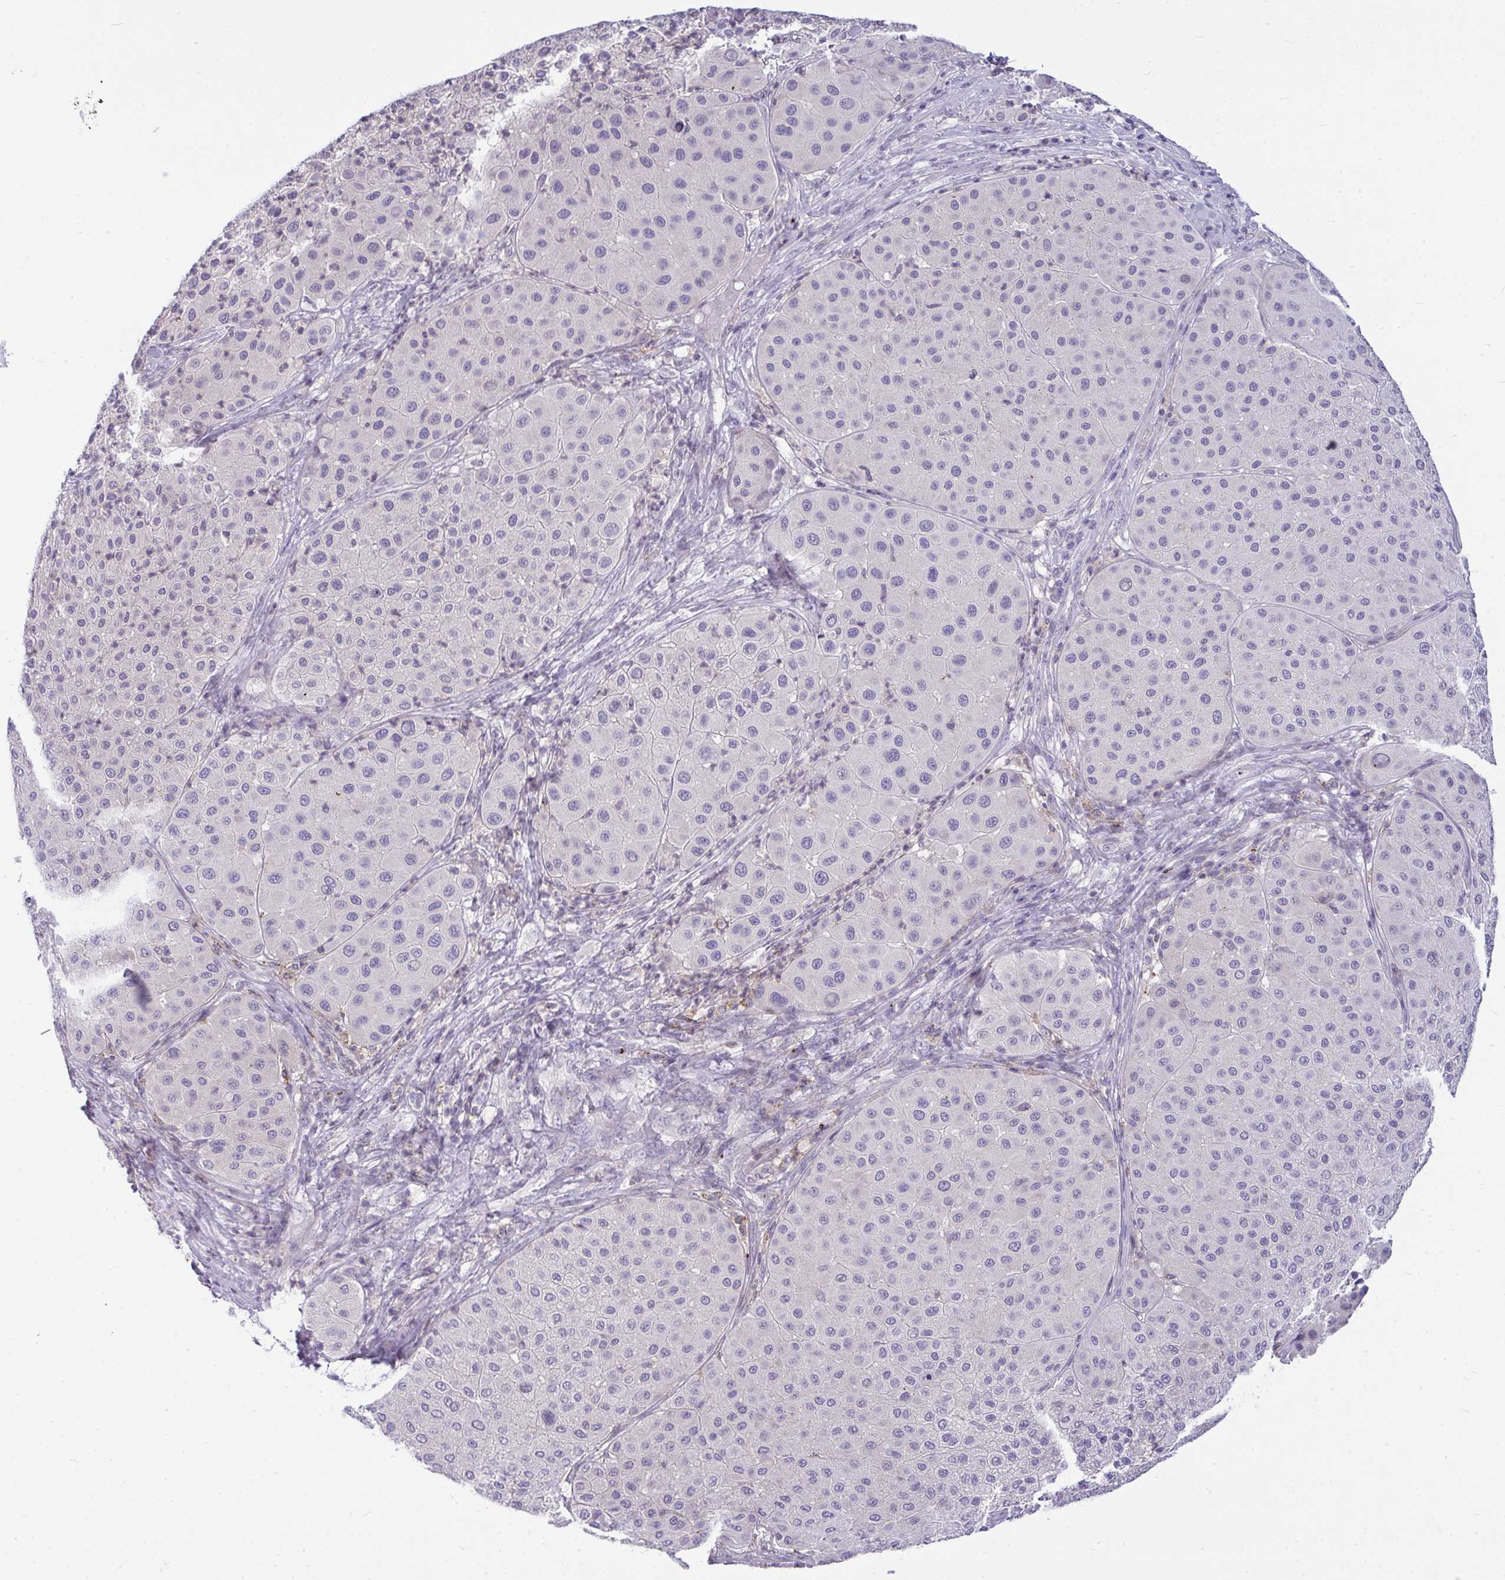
{"staining": {"intensity": "negative", "quantity": "none", "location": "none"}, "tissue": "melanoma", "cell_type": "Tumor cells", "image_type": "cancer", "snomed": [{"axis": "morphology", "description": "Malignant melanoma, Metastatic site"}, {"axis": "topography", "description": "Smooth muscle"}], "caption": "Micrograph shows no significant protein positivity in tumor cells of melanoma.", "gene": "VPS4B", "patient": {"sex": "male", "age": 41}}